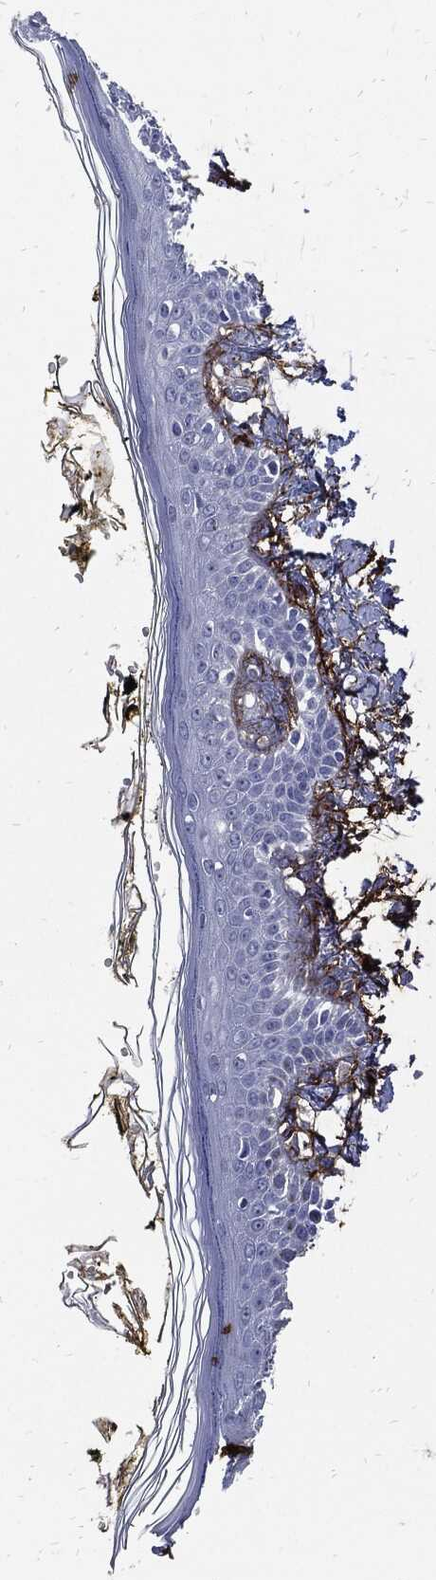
{"staining": {"intensity": "negative", "quantity": "none", "location": "none"}, "tissue": "skin", "cell_type": "Fibroblasts", "image_type": "normal", "snomed": [{"axis": "morphology", "description": "Normal tissue, NOS"}, {"axis": "topography", "description": "Skin"}], "caption": "High power microscopy photomicrograph of an immunohistochemistry photomicrograph of benign skin, revealing no significant positivity in fibroblasts.", "gene": "FBN1", "patient": {"sex": "male", "age": 76}}